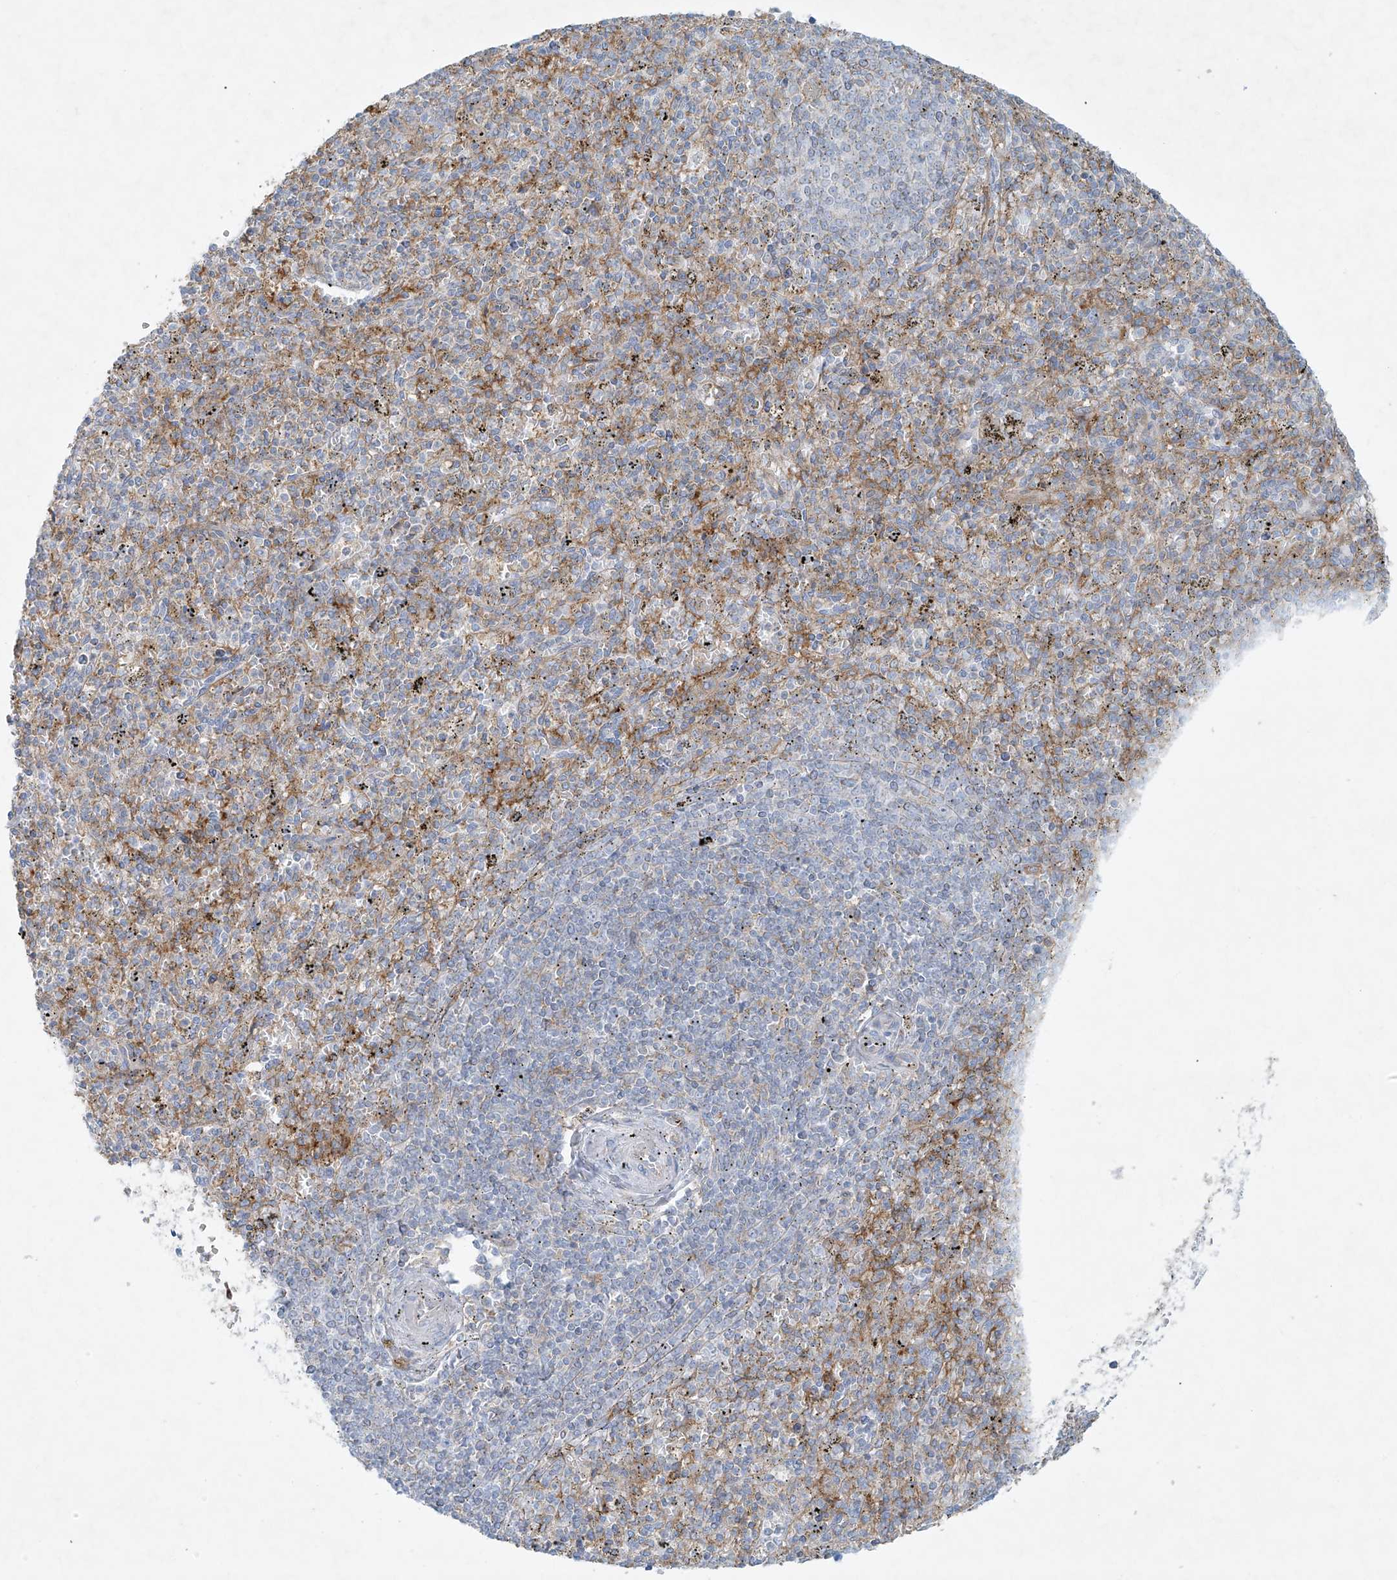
{"staining": {"intensity": "weak", "quantity": "<25%", "location": "cytoplasmic/membranous"}, "tissue": "spleen", "cell_type": "Cells in red pulp", "image_type": "normal", "snomed": [{"axis": "morphology", "description": "Normal tissue, NOS"}, {"axis": "topography", "description": "Spleen"}], "caption": "DAB immunohistochemical staining of unremarkable human spleen exhibits no significant positivity in cells in red pulp.", "gene": "VAMP5", "patient": {"sex": "male", "age": 72}}